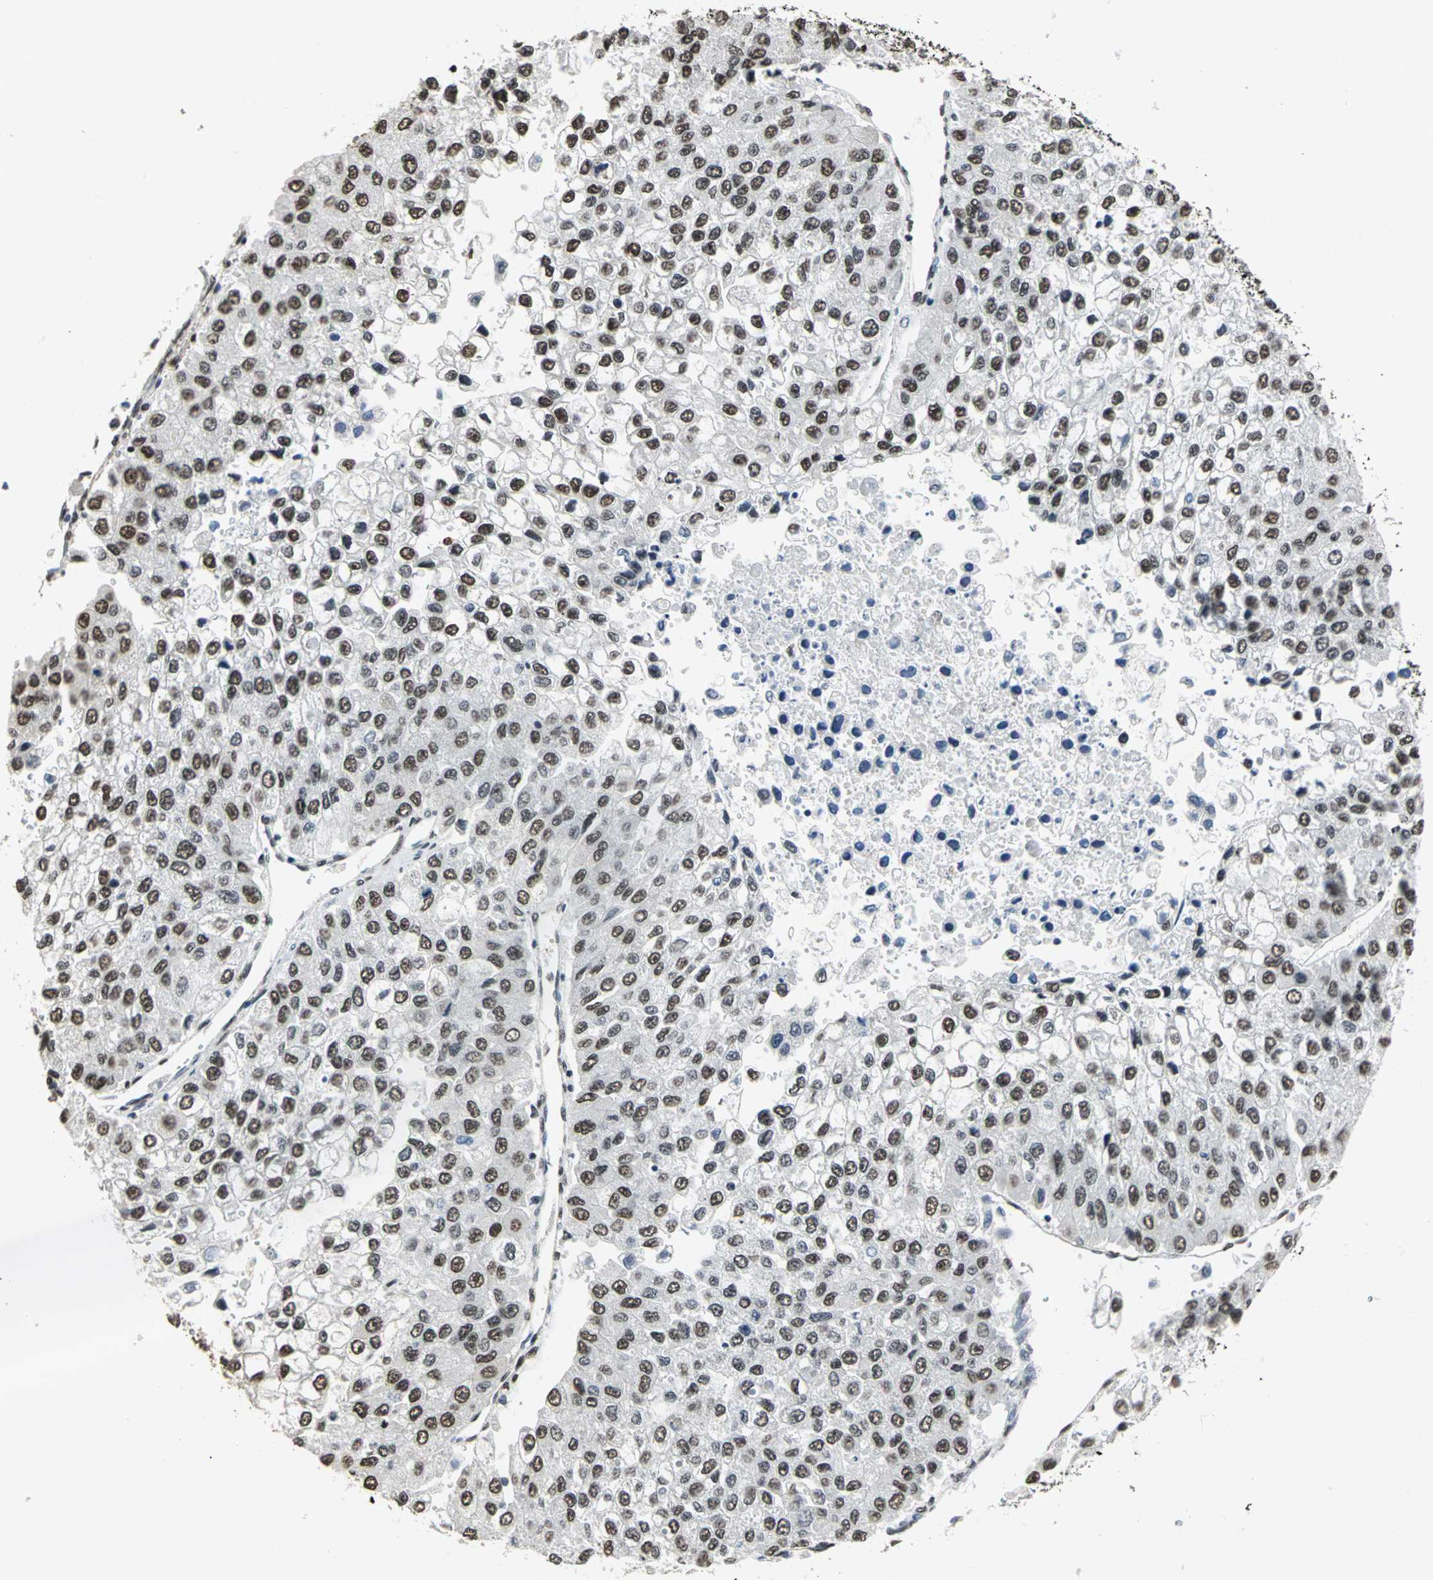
{"staining": {"intensity": "strong", "quantity": ">75%", "location": "nuclear"}, "tissue": "liver cancer", "cell_type": "Tumor cells", "image_type": "cancer", "snomed": [{"axis": "morphology", "description": "Carcinoma, Hepatocellular, NOS"}, {"axis": "topography", "description": "Liver"}], "caption": "Immunohistochemical staining of human liver cancer (hepatocellular carcinoma) shows high levels of strong nuclear staining in approximately >75% of tumor cells.", "gene": "CCDC88C", "patient": {"sex": "female", "age": 66}}